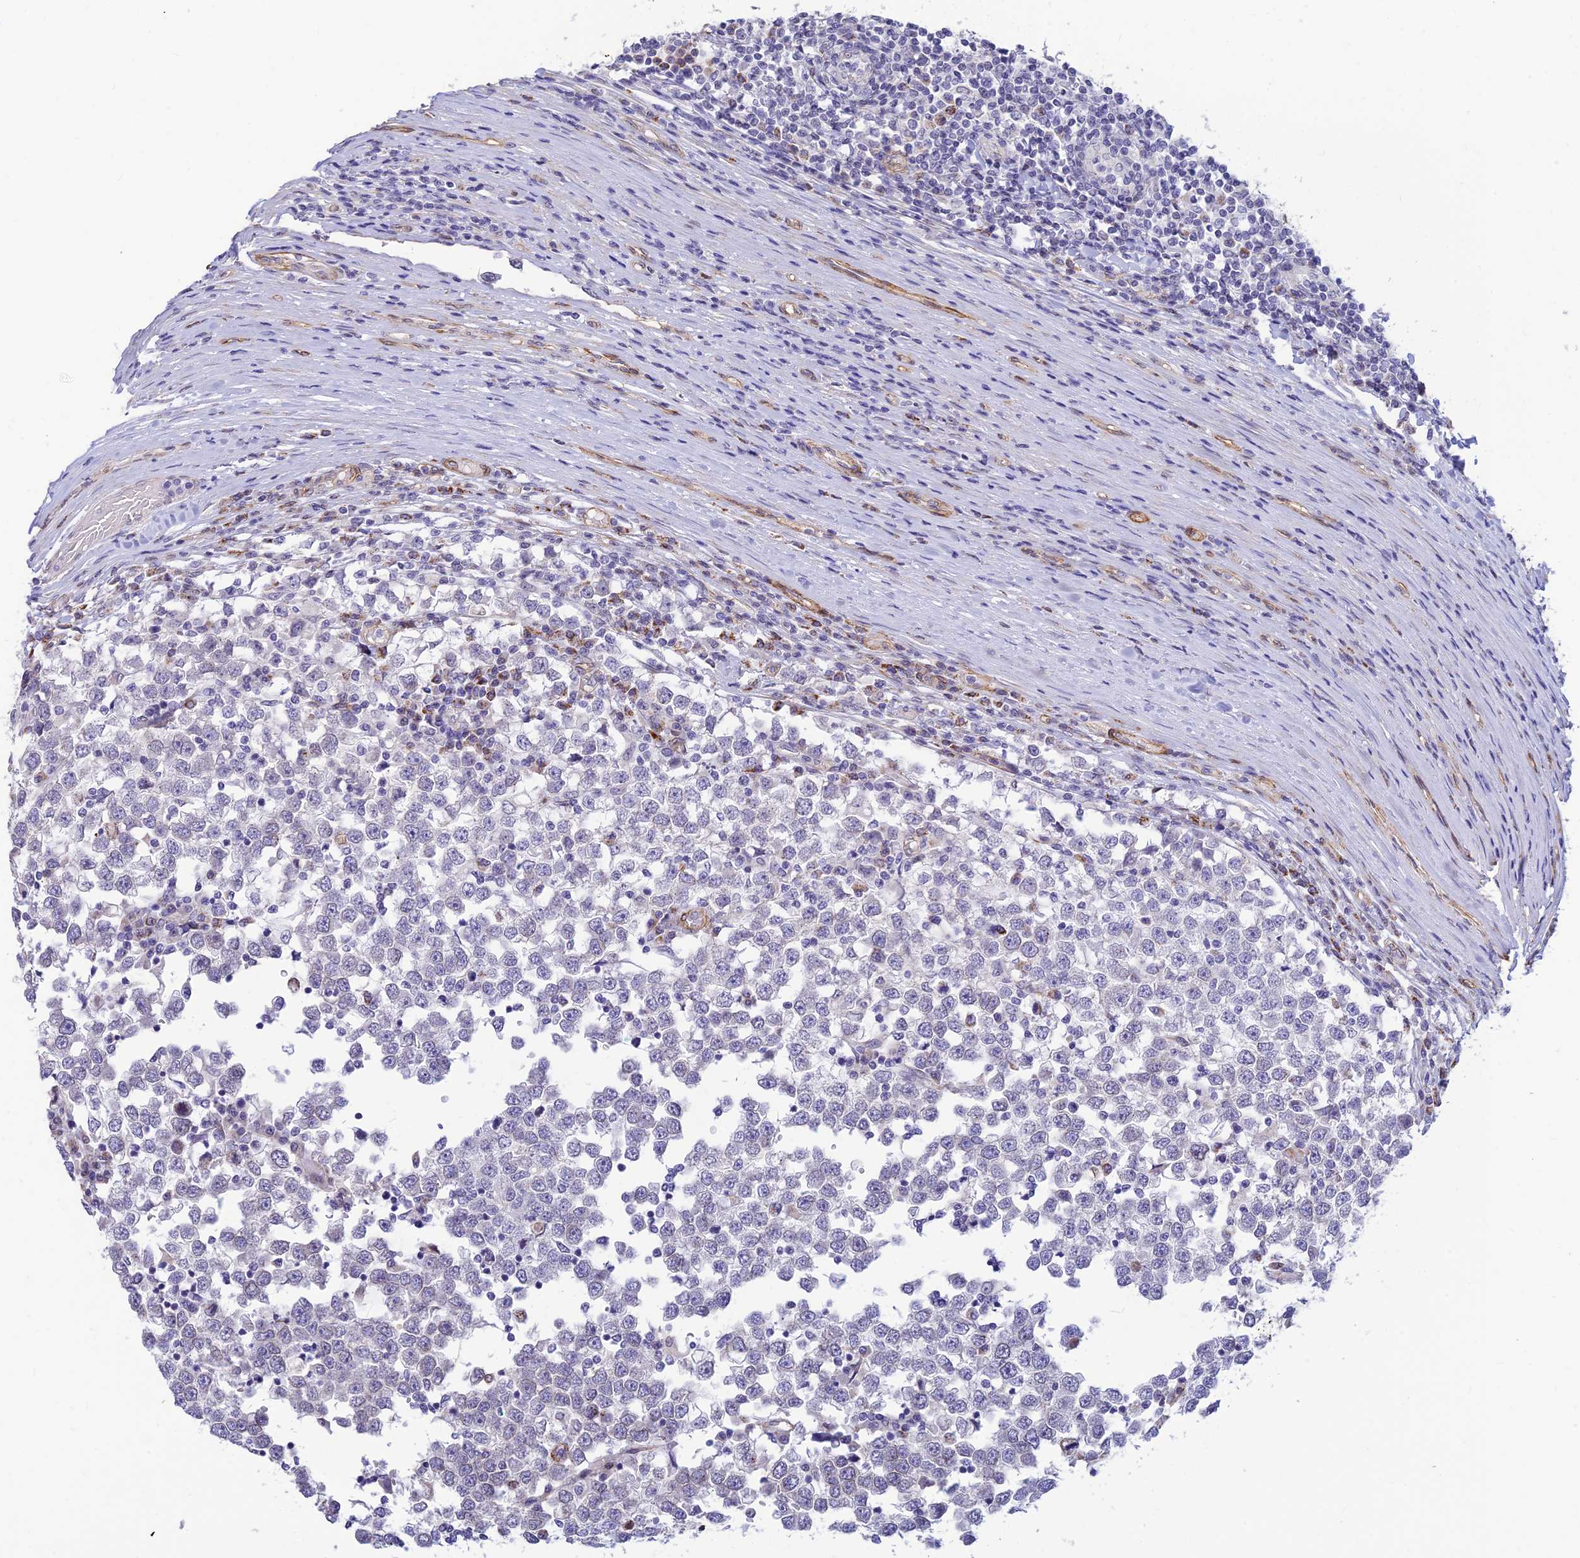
{"staining": {"intensity": "negative", "quantity": "none", "location": "none"}, "tissue": "testis cancer", "cell_type": "Tumor cells", "image_type": "cancer", "snomed": [{"axis": "morphology", "description": "Seminoma, NOS"}, {"axis": "topography", "description": "Testis"}], "caption": "The photomicrograph demonstrates no significant positivity in tumor cells of testis cancer.", "gene": "ALDH1L2", "patient": {"sex": "male", "age": 65}}